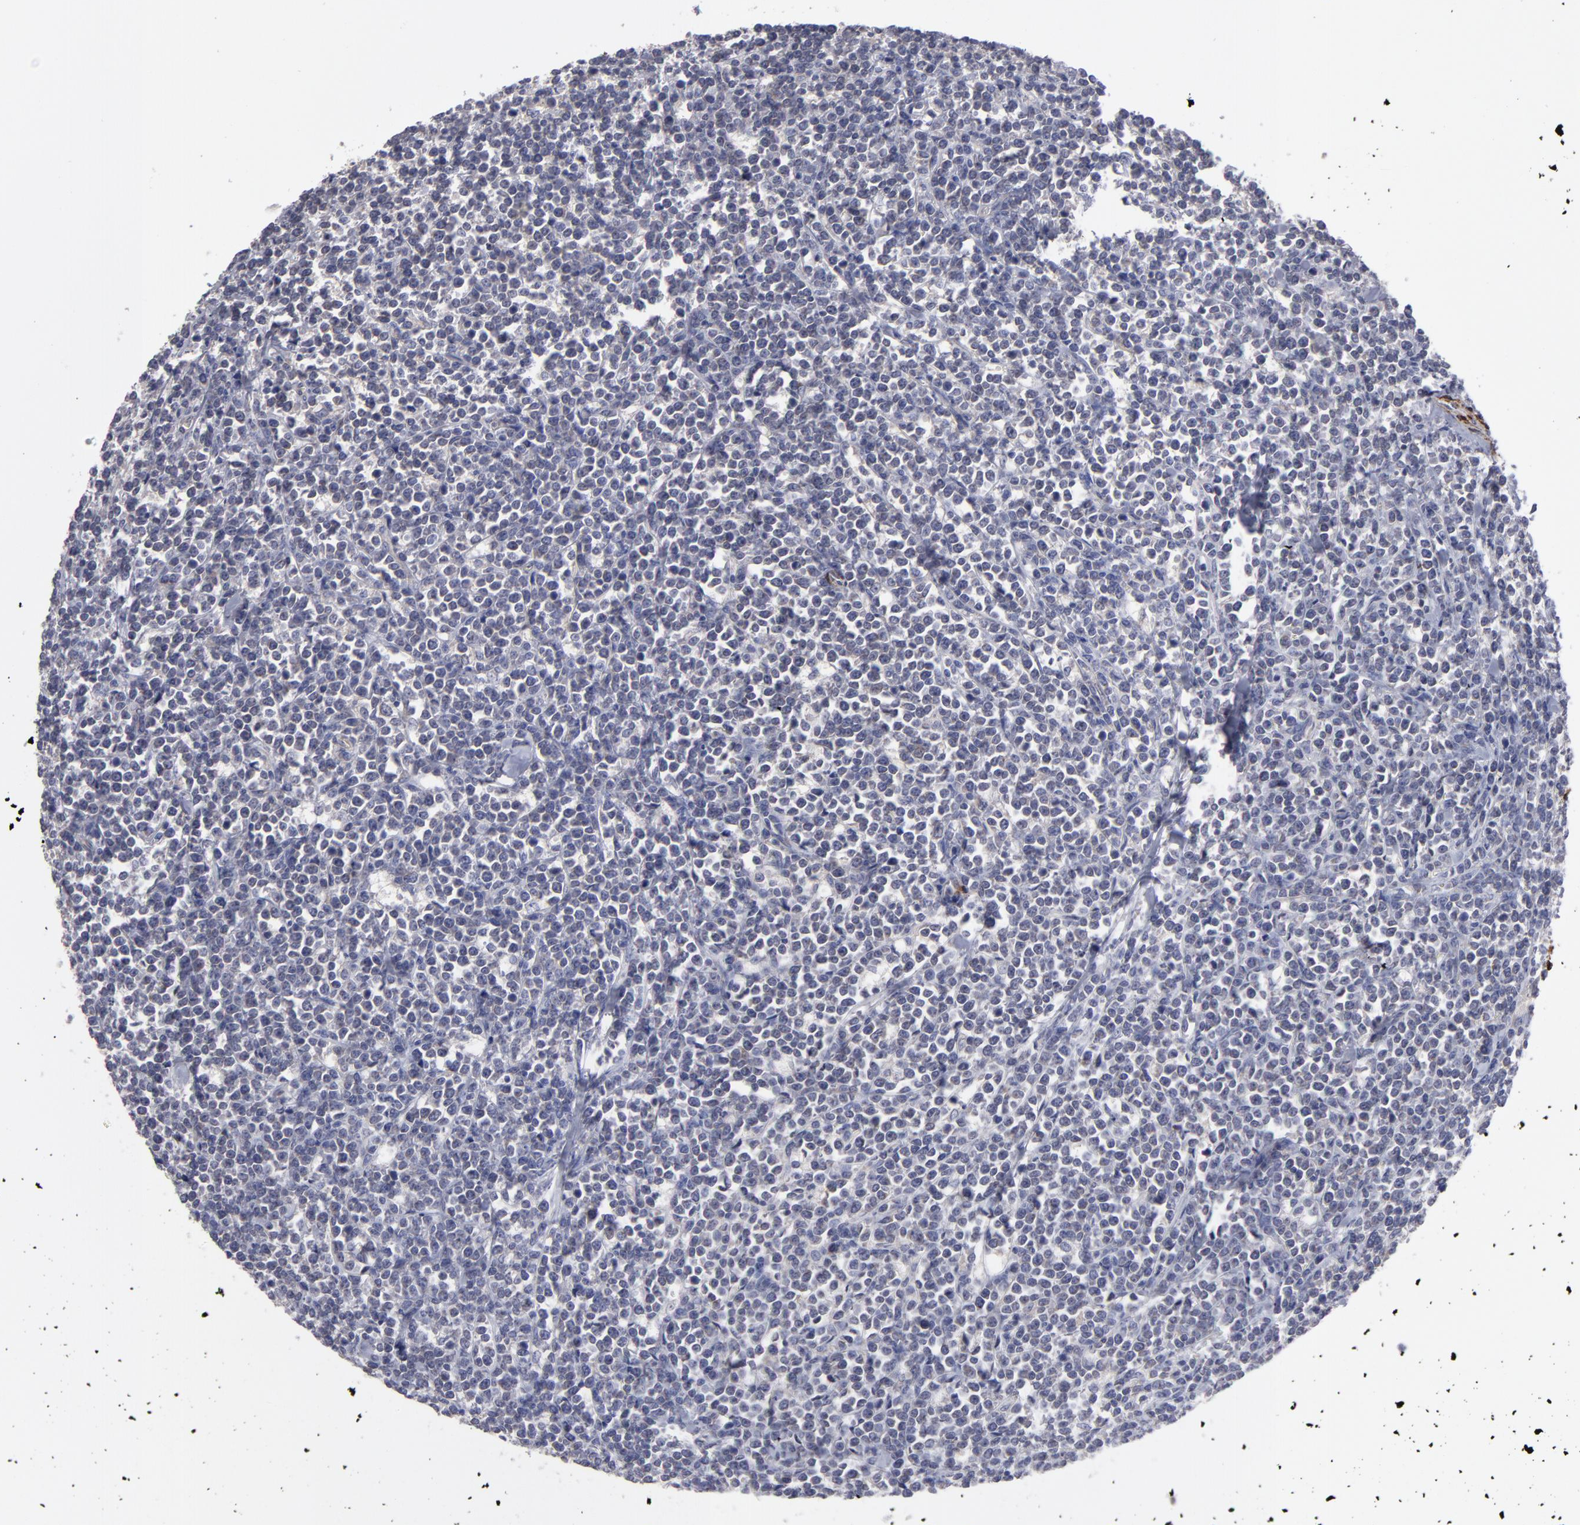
{"staining": {"intensity": "weak", "quantity": "25%-75%", "location": "cytoplasmic/membranous"}, "tissue": "lymphoma", "cell_type": "Tumor cells", "image_type": "cancer", "snomed": [{"axis": "morphology", "description": "Malignant lymphoma, non-Hodgkin's type, High grade"}, {"axis": "topography", "description": "Small intestine"}, {"axis": "topography", "description": "Colon"}], "caption": "An image showing weak cytoplasmic/membranous staining in about 25%-75% of tumor cells in high-grade malignant lymphoma, non-Hodgkin's type, as visualized by brown immunohistochemical staining.", "gene": "SLMAP", "patient": {"sex": "male", "age": 8}}